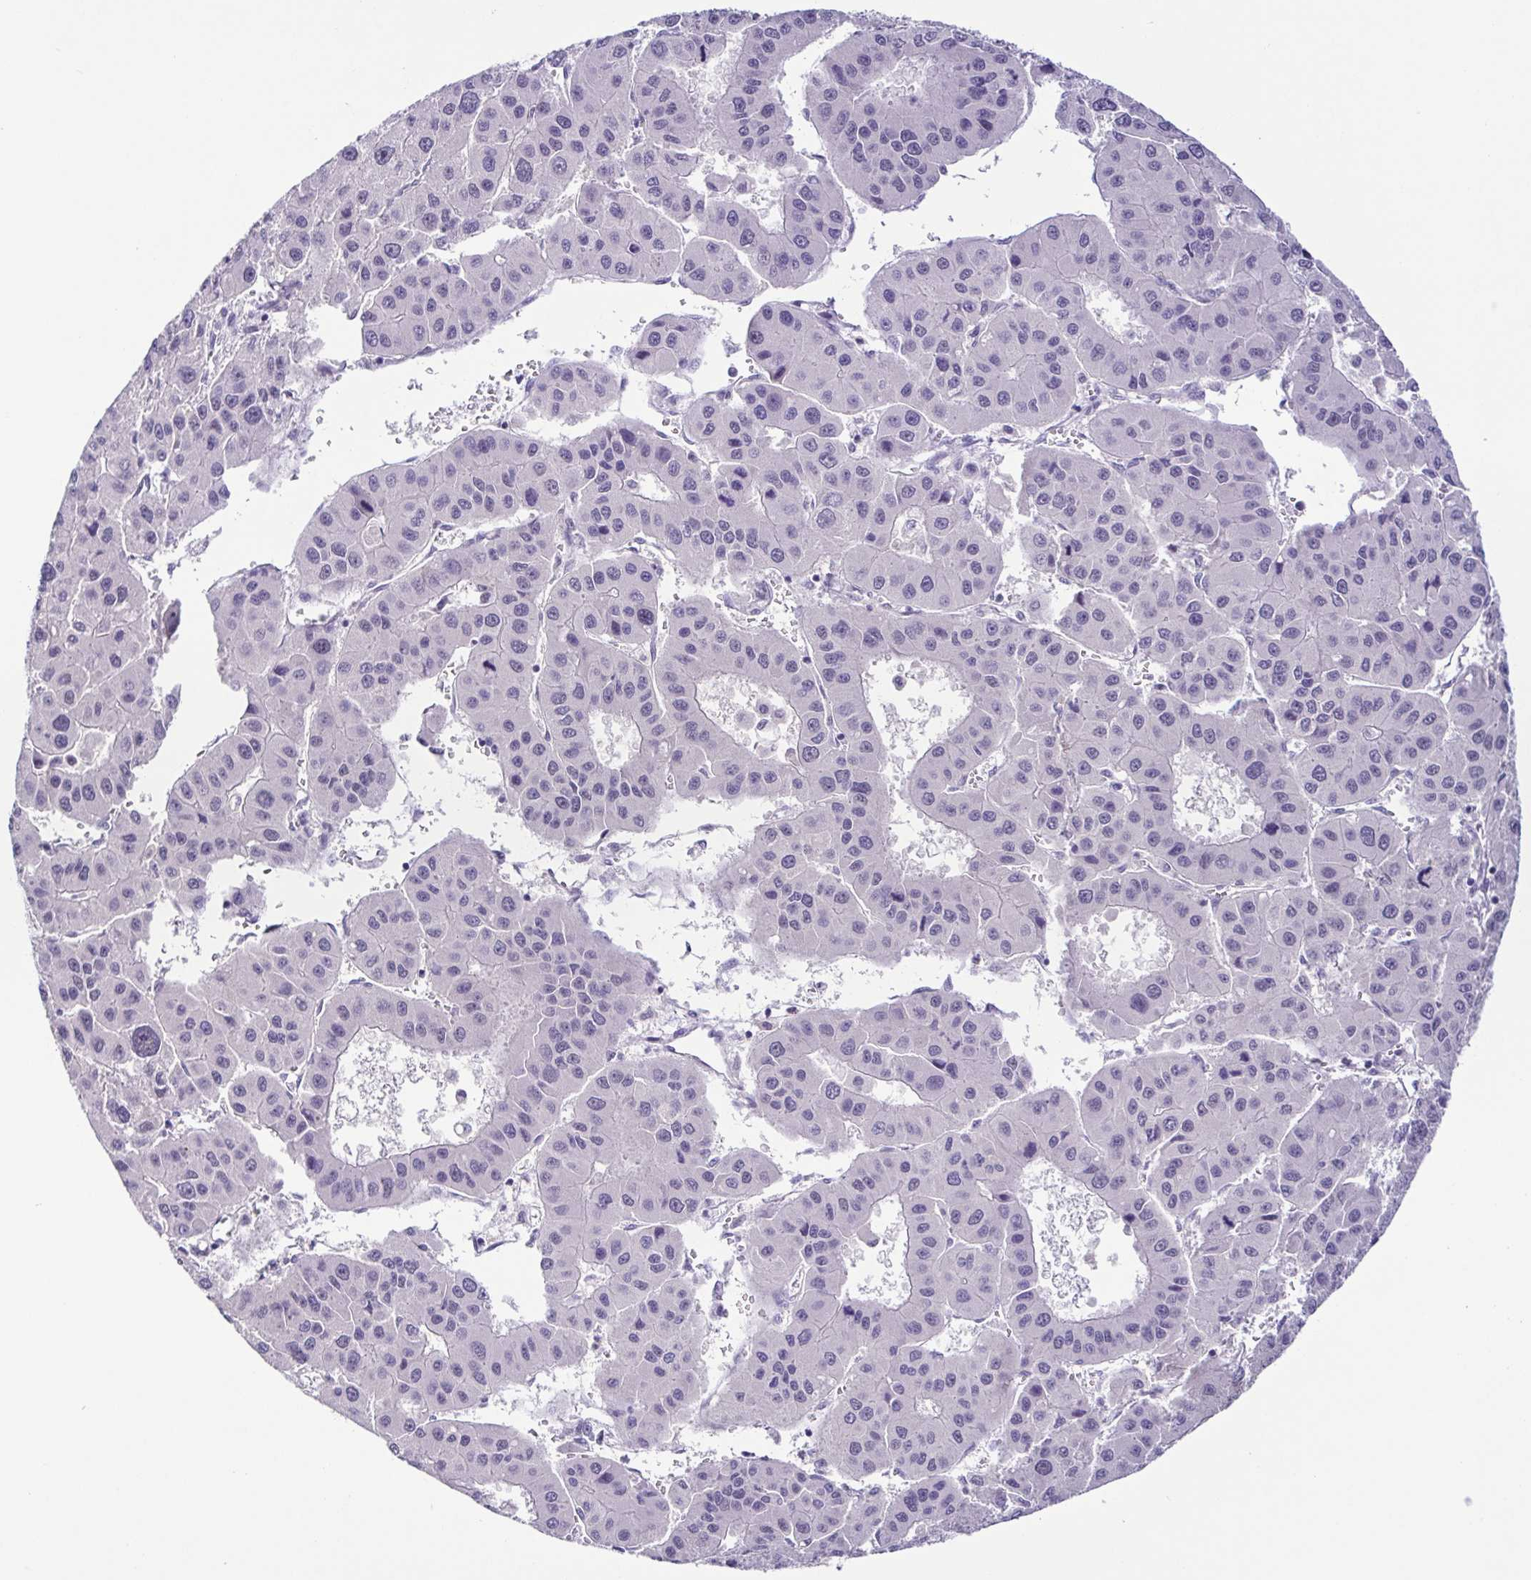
{"staining": {"intensity": "negative", "quantity": "none", "location": "none"}, "tissue": "liver cancer", "cell_type": "Tumor cells", "image_type": "cancer", "snomed": [{"axis": "morphology", "description": "Carcinoma, Hepatocellular, NOS"}, {"axis": "topography", "description": "Liver"}], "caption": "High magnification brightfield microscopy of liver cancer stained with DAB (brown) and counterstained with hematoxylin (blue): tumor cells show no significant positivity.", "gene": "TERT", "patient": {"sex": "male", "age": 73}}